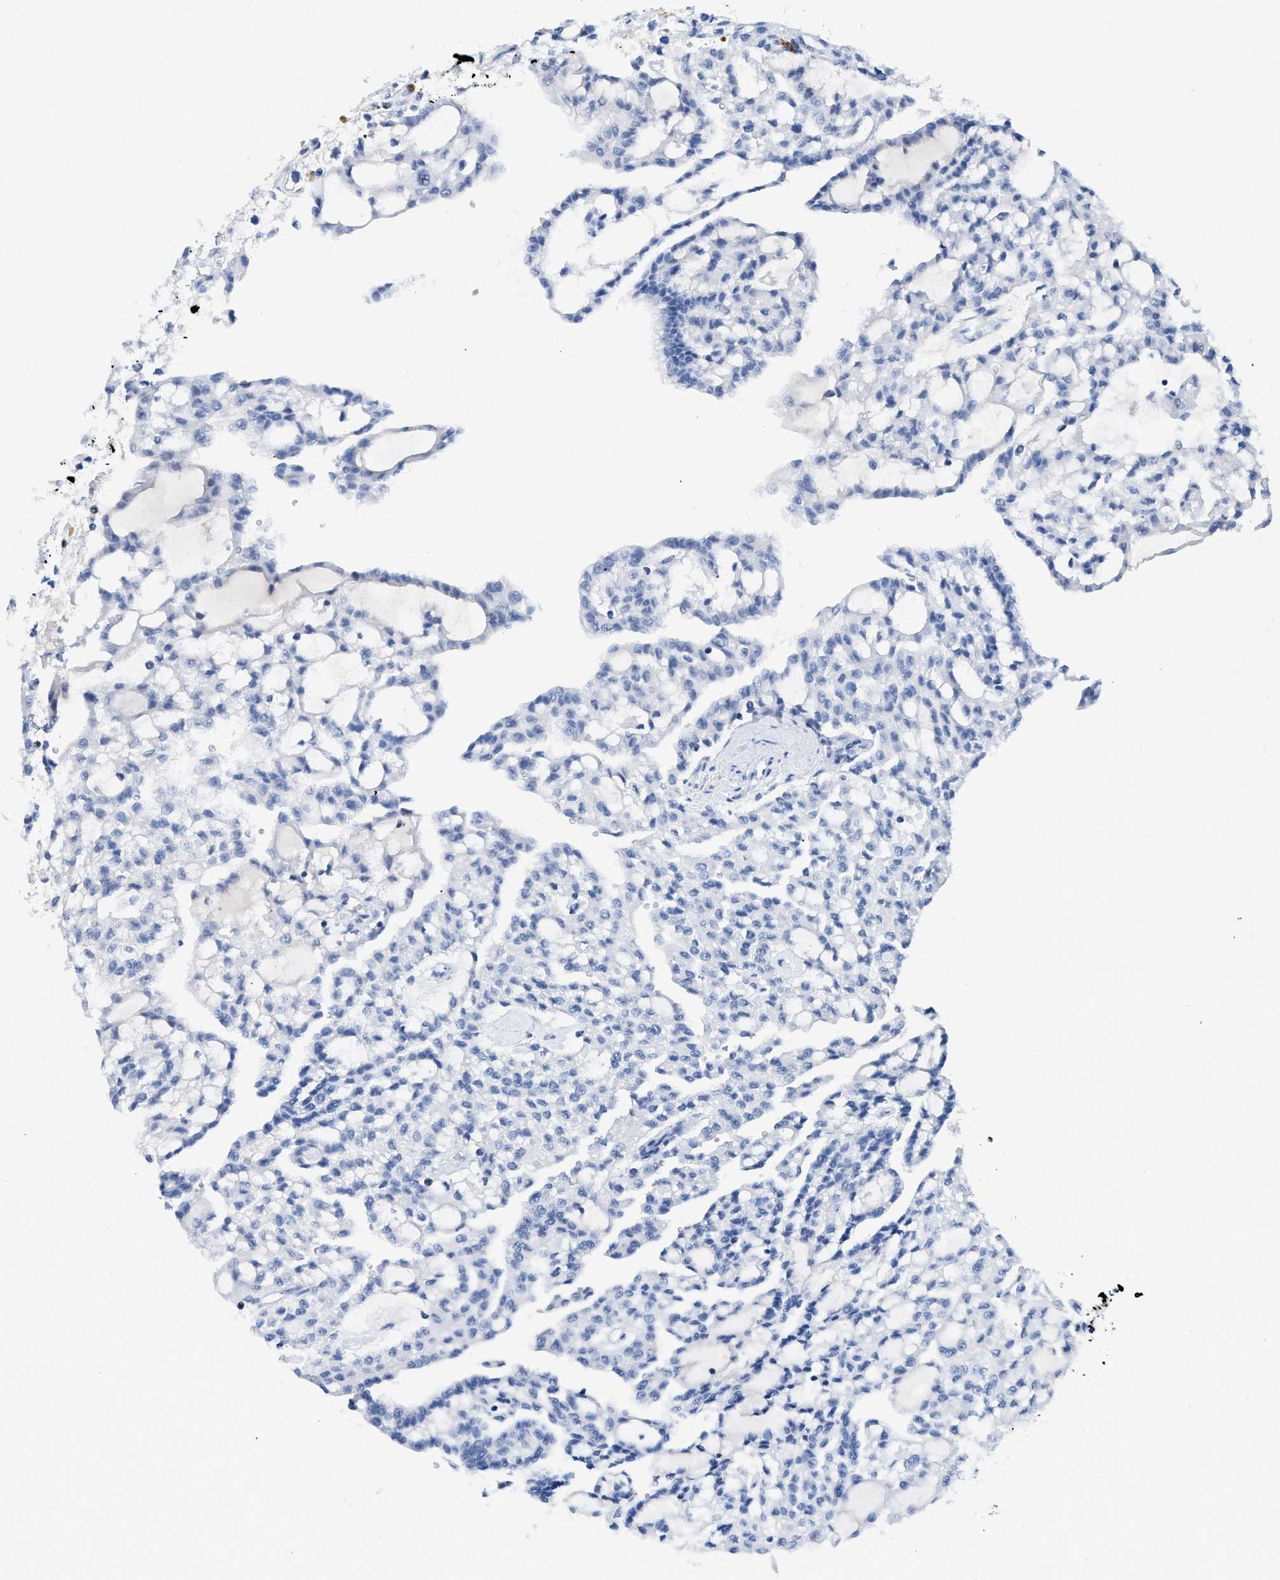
{"staining": {"intensity": "negative", "quantity": "none", "location": "none"}, "tissue": "renal cancer", "cell_type": "Tumor cells", "image_type": "cancer", "snomed": [{"axis": "morphology", "description": "Adenocarcinoma, NOS"}, {"axis": "topography", "description": "Kidney"}], "caption": "Immunohistochemistry micrograph of human renal cancer stained for a protein (brown), which reveals no expression in tumor cells.", "gene": "TCF7", "patient": {"sex": "male", "age": 63}}